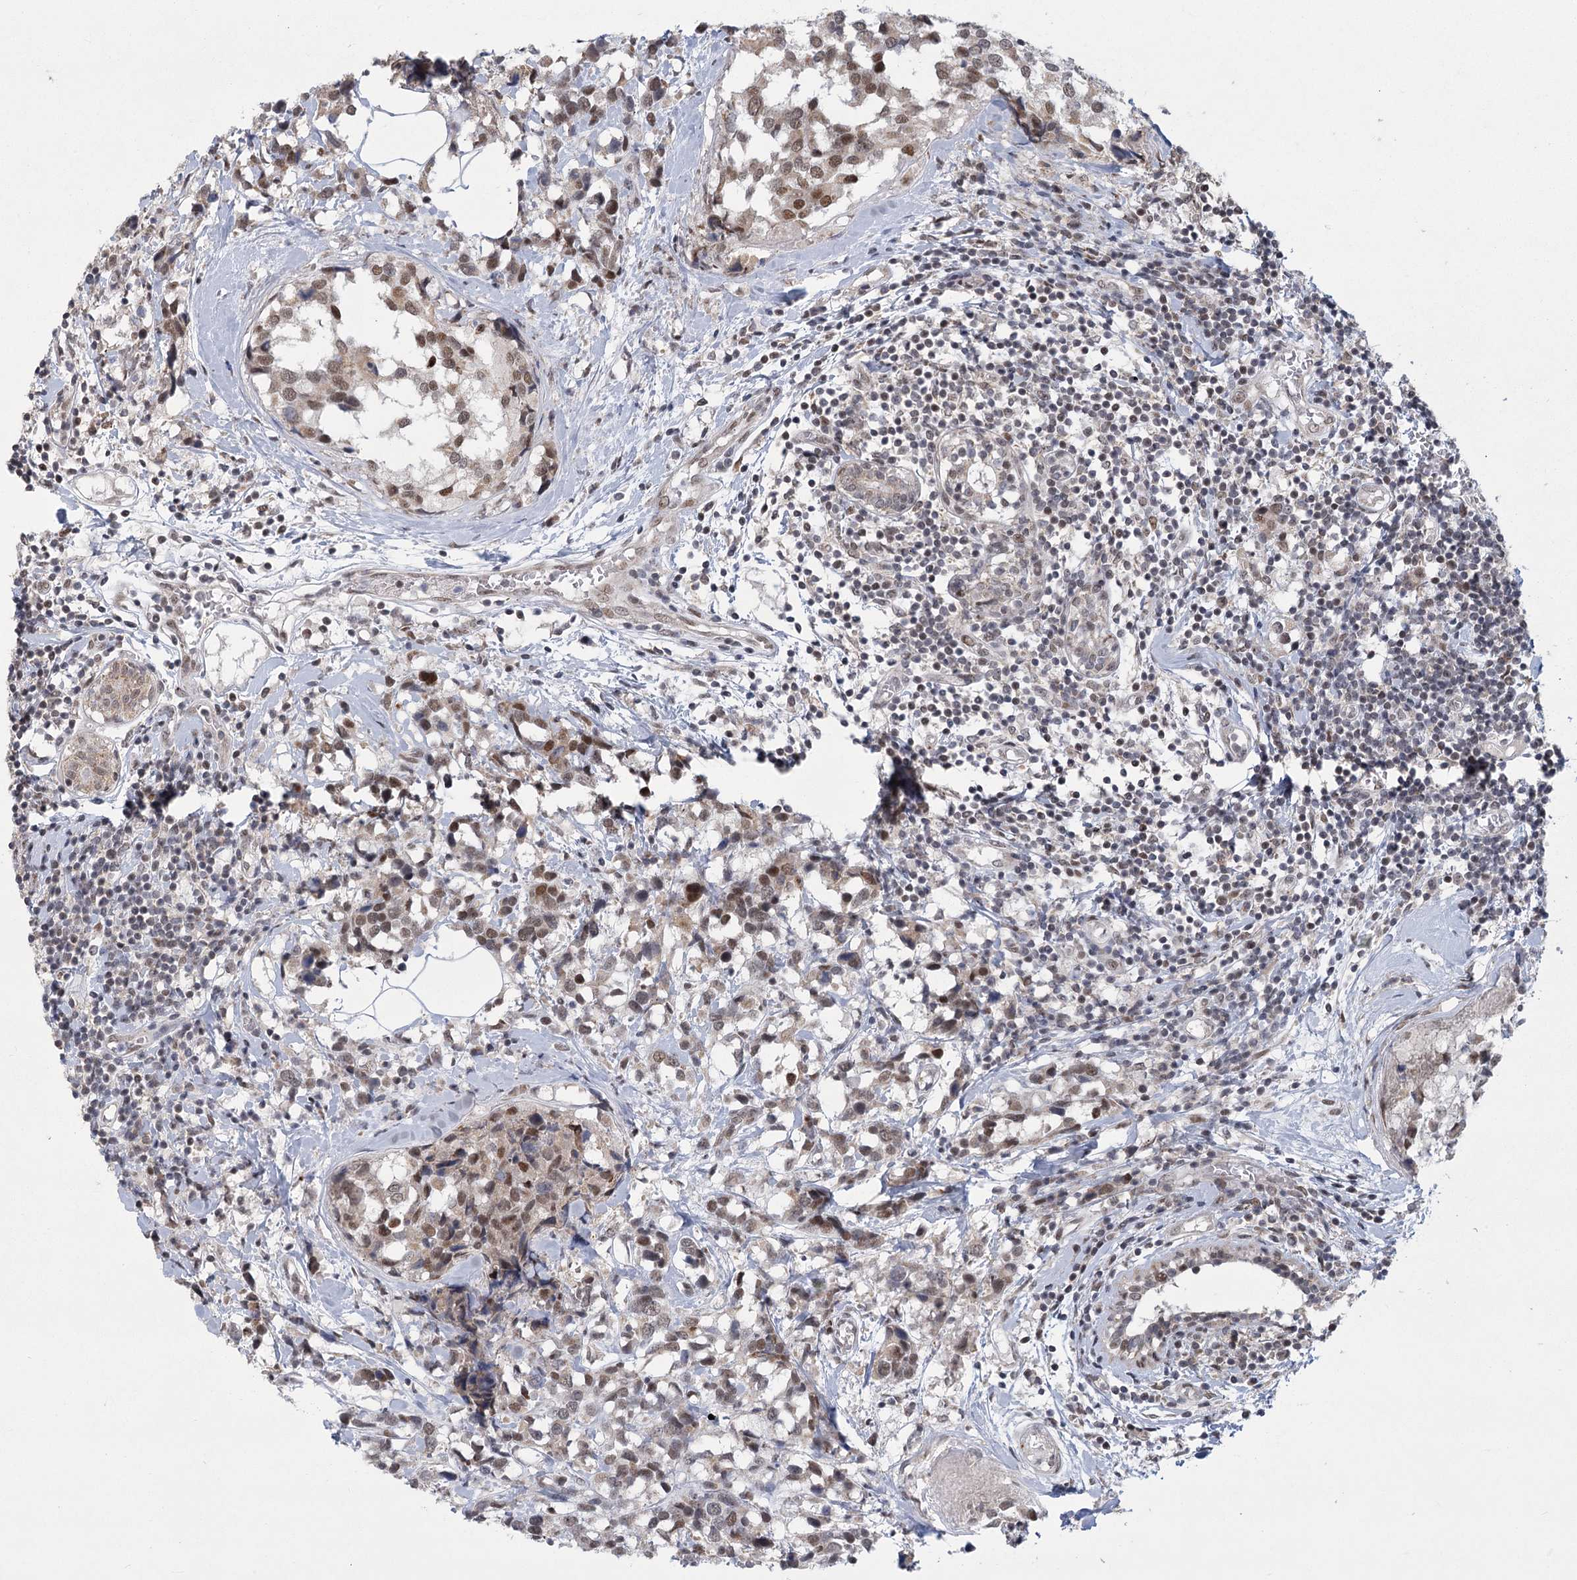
{"staining": {"intensity": "moderate", "quantity": ">75%", "location": "nuclear"}, "tissue": "breast cancer", "cell_type": "Tumor cells", "image_type": "cancer", "snomed": [{"axis": "morphology", "description": "Lobular carcinoma"}, {"axis": "topography", "description": "Breast"}], "caption": "Approximately >75% of tumor cells in human breast cancer (lobular carcinoma) reveal moderate nuclear protein positivity as visualized by brown immunohistochemical staining.", "gene": "CIB4", "patient": {"sex": "female", "age": 59}}